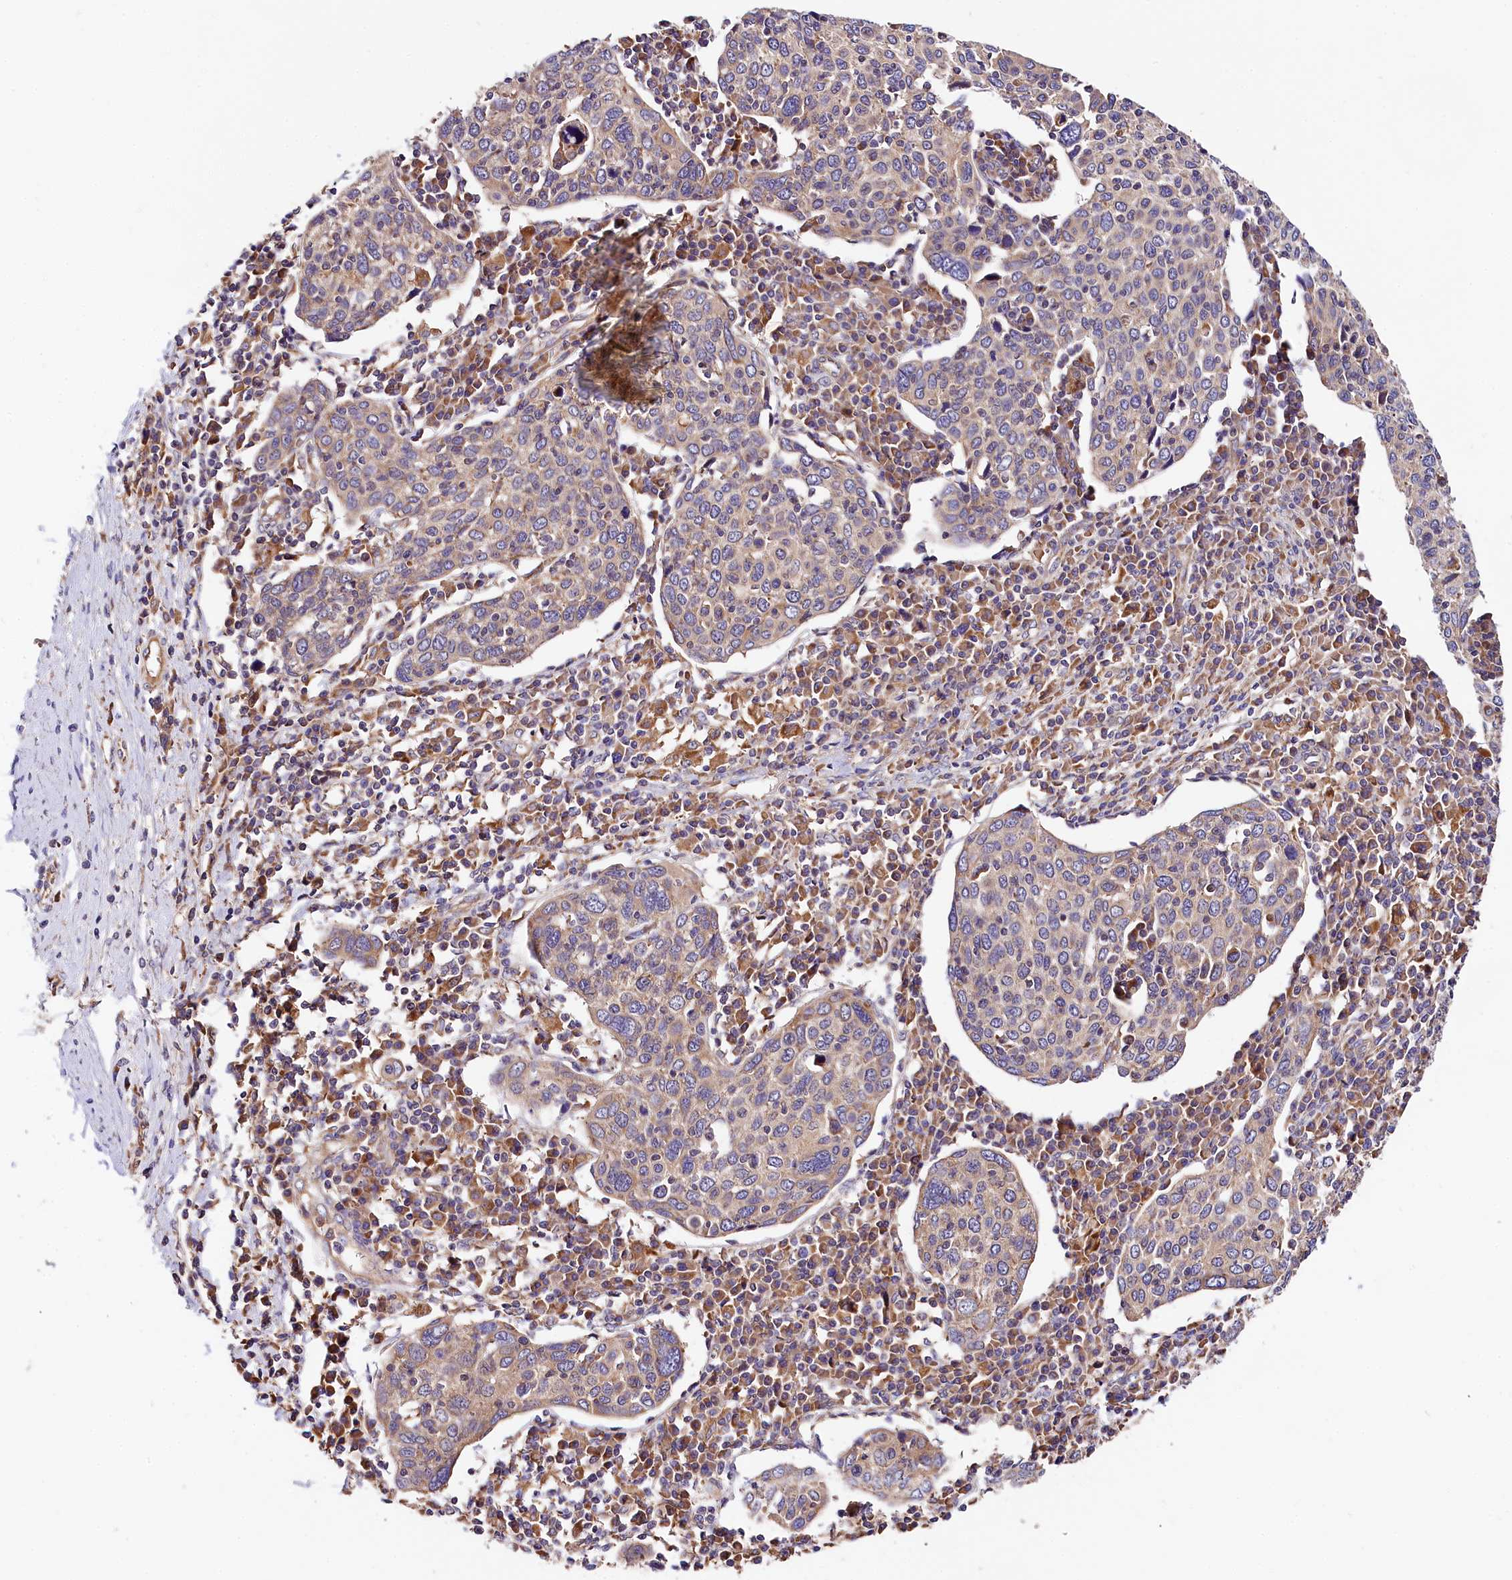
{"staining": {"intensity": "weak", "quantity": "<25%", "location": "cytoplasmic/membranous"}, "tissue": "cervical cancer", "cell_type": "Tumor cells", "image_type": "cancer", "snomed": [{"axis": "morphology", "description": "Squamous cell carcinoma, NOS"}, {"axis": "topography", "description": "Cervix"}], "caption": "Tumor cells are negative for protein expression in human cervical cancer (squamous cell carcinoma).", "gene": "SPG11", "patient": {"sex": "female", "age": 40}}